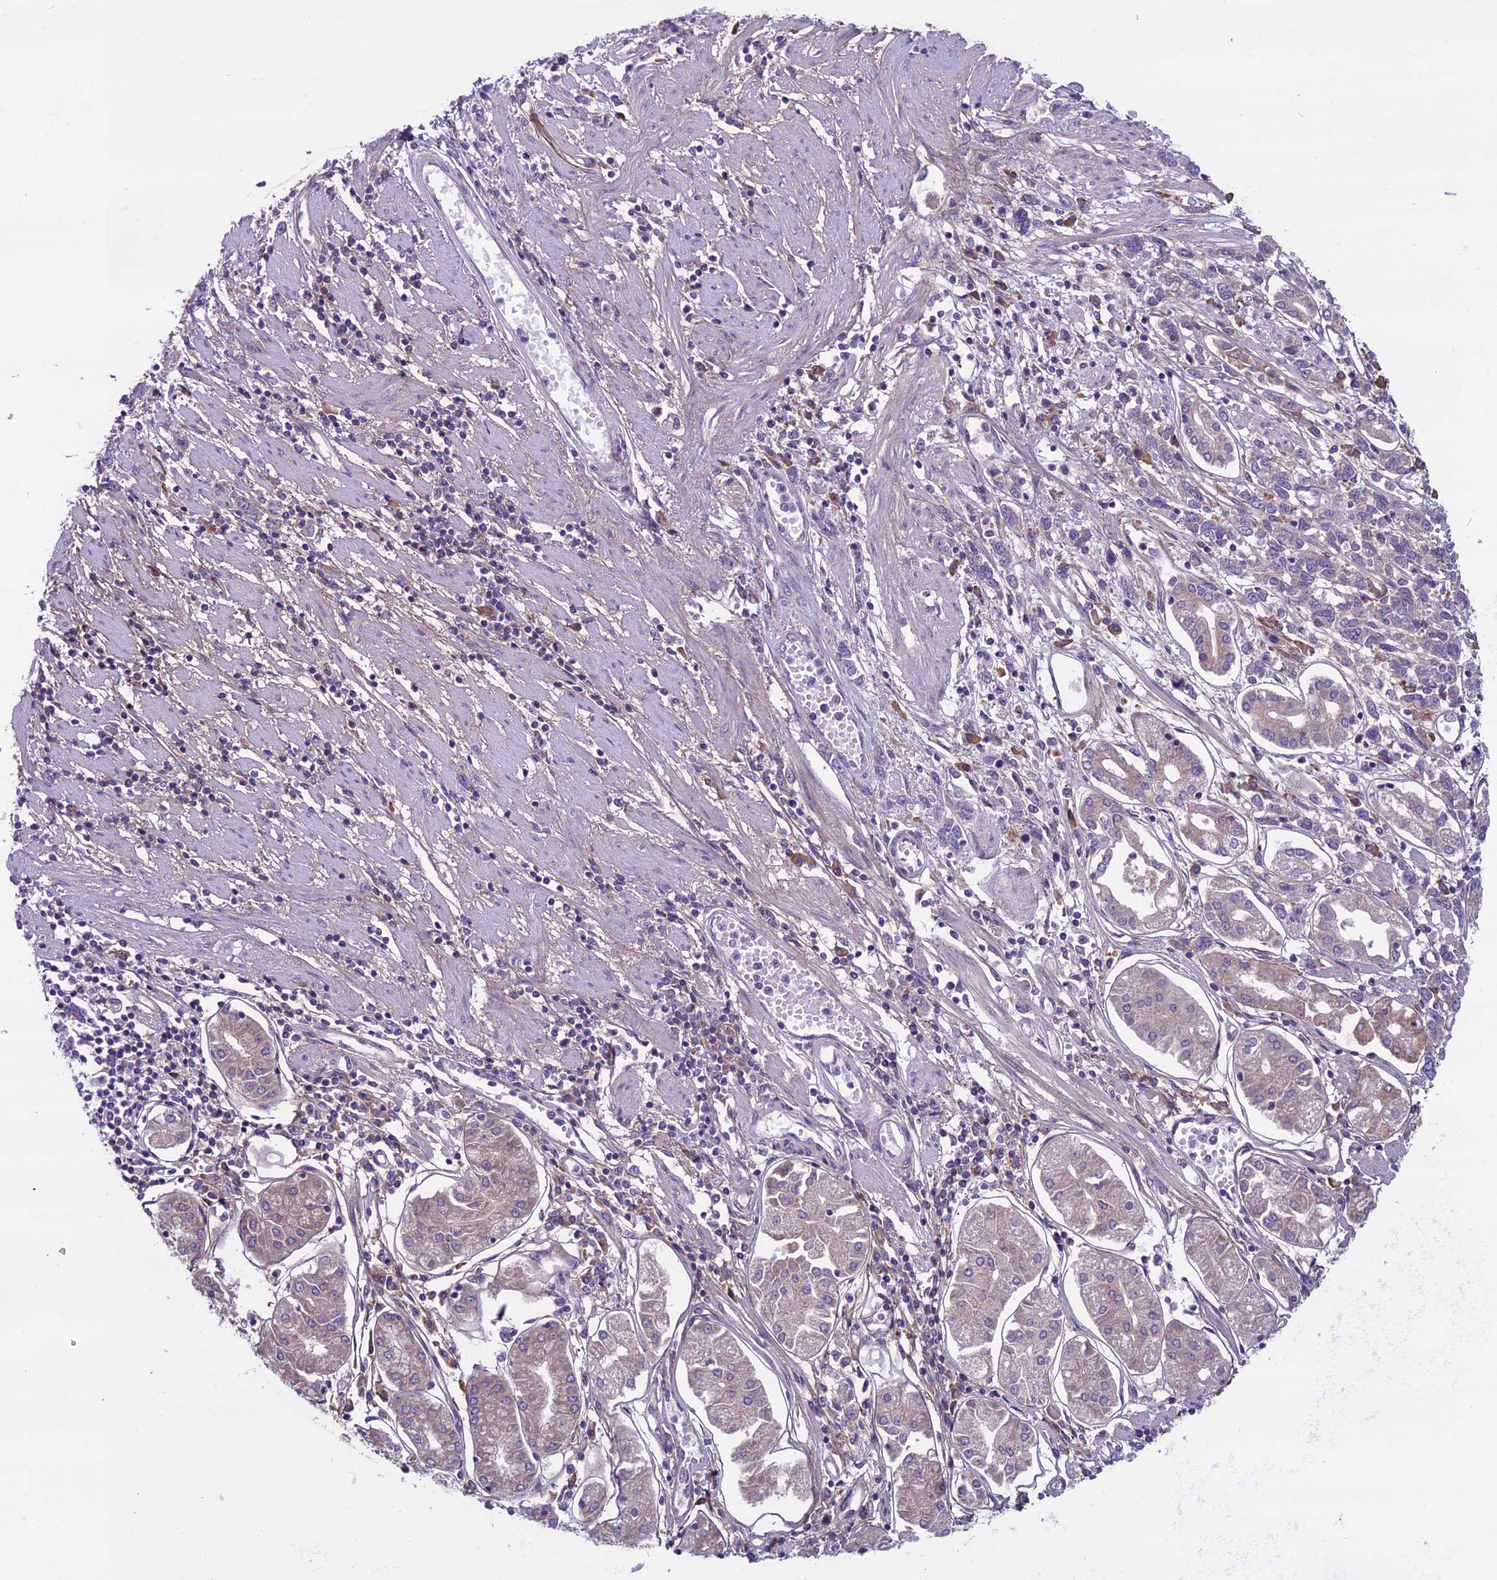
{"staining": {"intensity": "negative", "quantity": "none", "location": "none"}, "tissue": "stomach cancer", "cell_type": "Tumor cells", "image_type": "cancer", "snomed": [{"axis": "morphology", "description": "Adenocarcinoma, NOS"}, {"axis": "topography", "description": "Stomach"}], "caption": "DAB (3,3'-diaminobenzidine) immunohistochemical staining of stomach cancer demonstrates no significant staining in tumor cells. The staining is performed using DAB brown chromogen with nuclei counter-stained in using hematoxylin.", "gene": "DCTN5", "patient": {"sex": "female", "age": 76}}